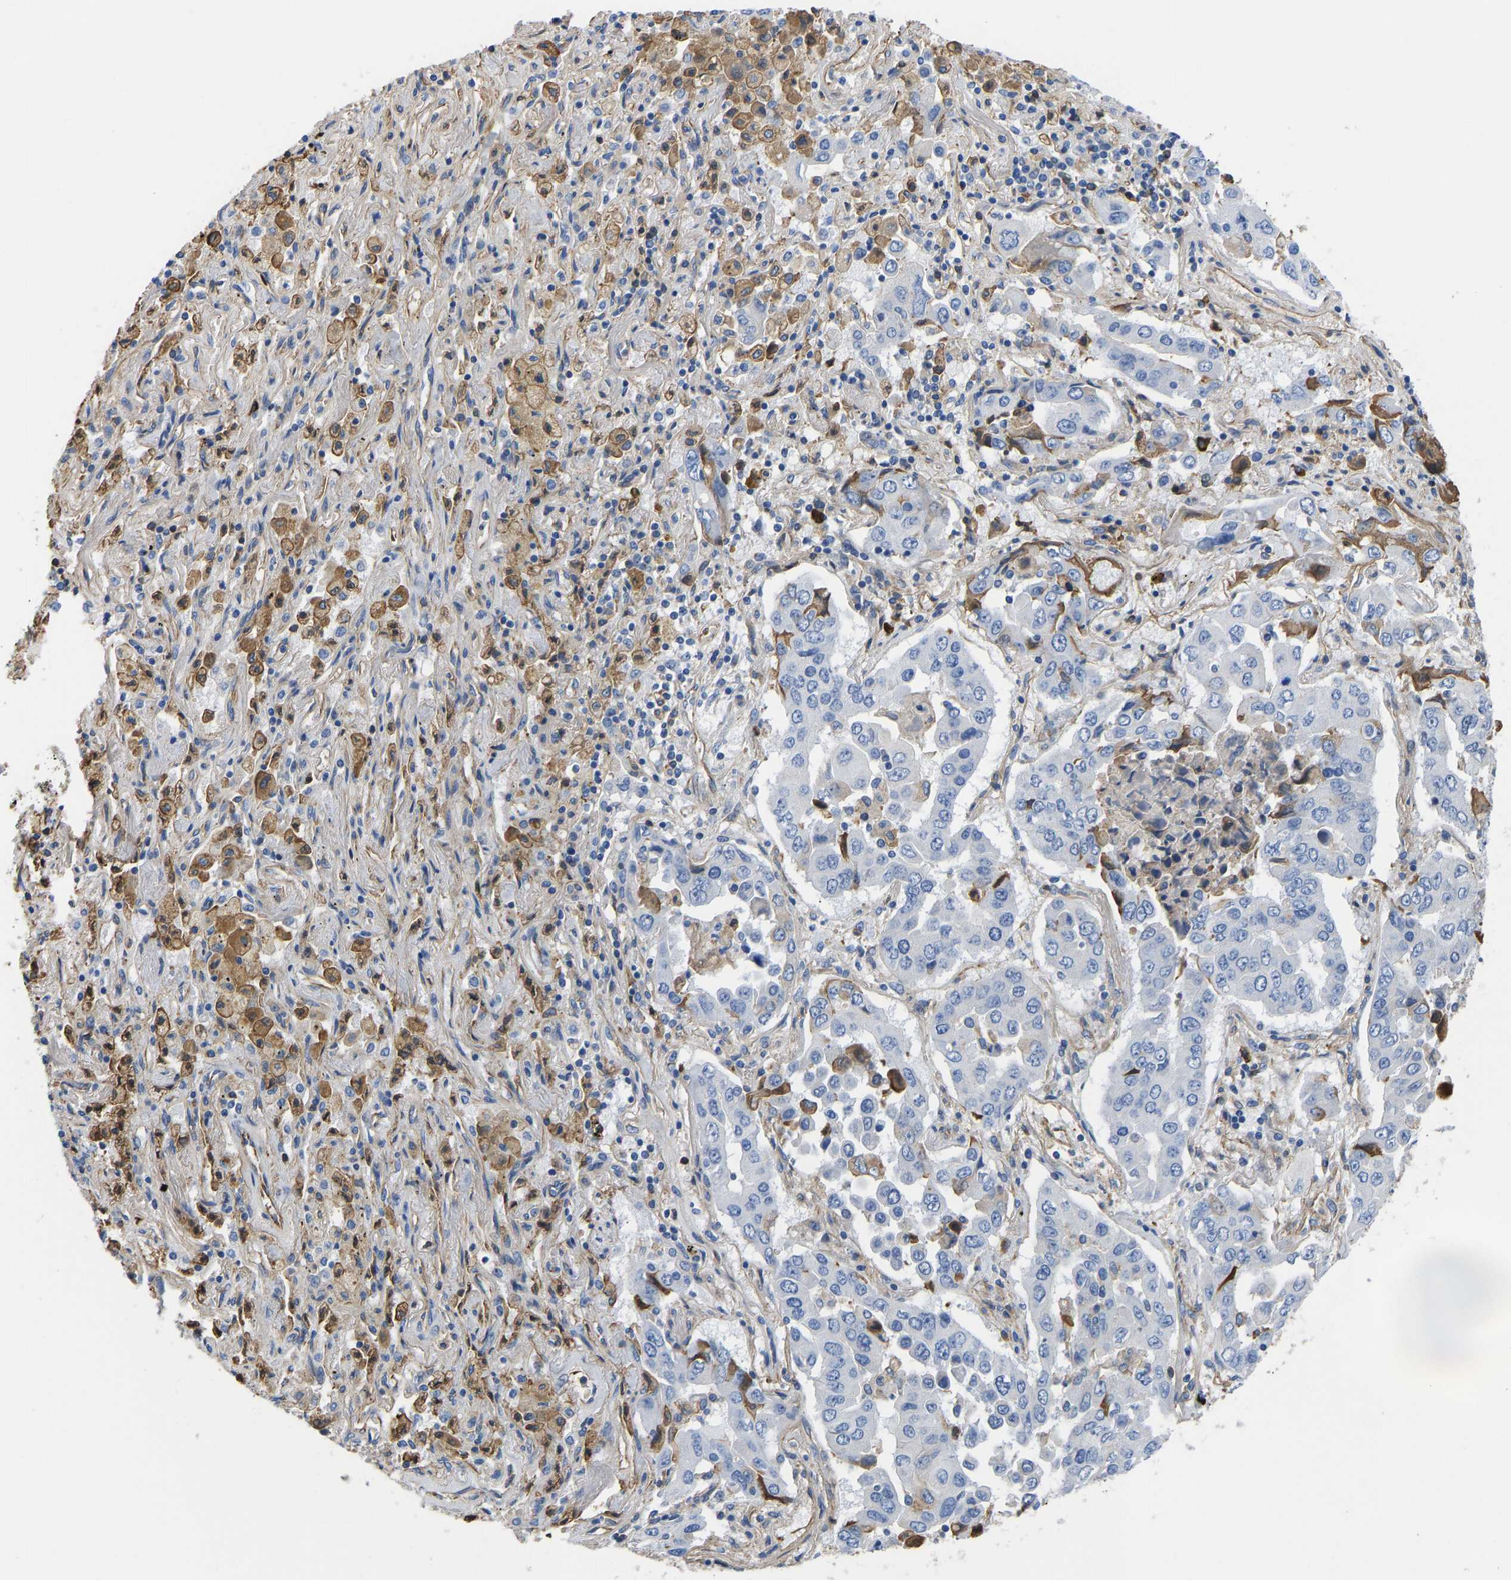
{"staining": {"intensity": "negative", "quantity": "none", "location": "none"}, "tissue": "lung cancer", "cell_type": "Tumor cells", "image_type": "cancer", "snomed": [{"axis": "morphology", "description": "Adenocarcinoma, NOS"}, {"axis": "topography", "description": "Lung"}], "caption": "The micrograph shows no significant staining in tumor cells of lung cancer (adenocarcinoma). The staining was performed using DAB to visualize the protein expression in brown, while the nuclei were stained in blue with hematoxylin (Magnification: 20x).", "gene": "HSPG2", "patient": {"sex": "female", "age": 65}}